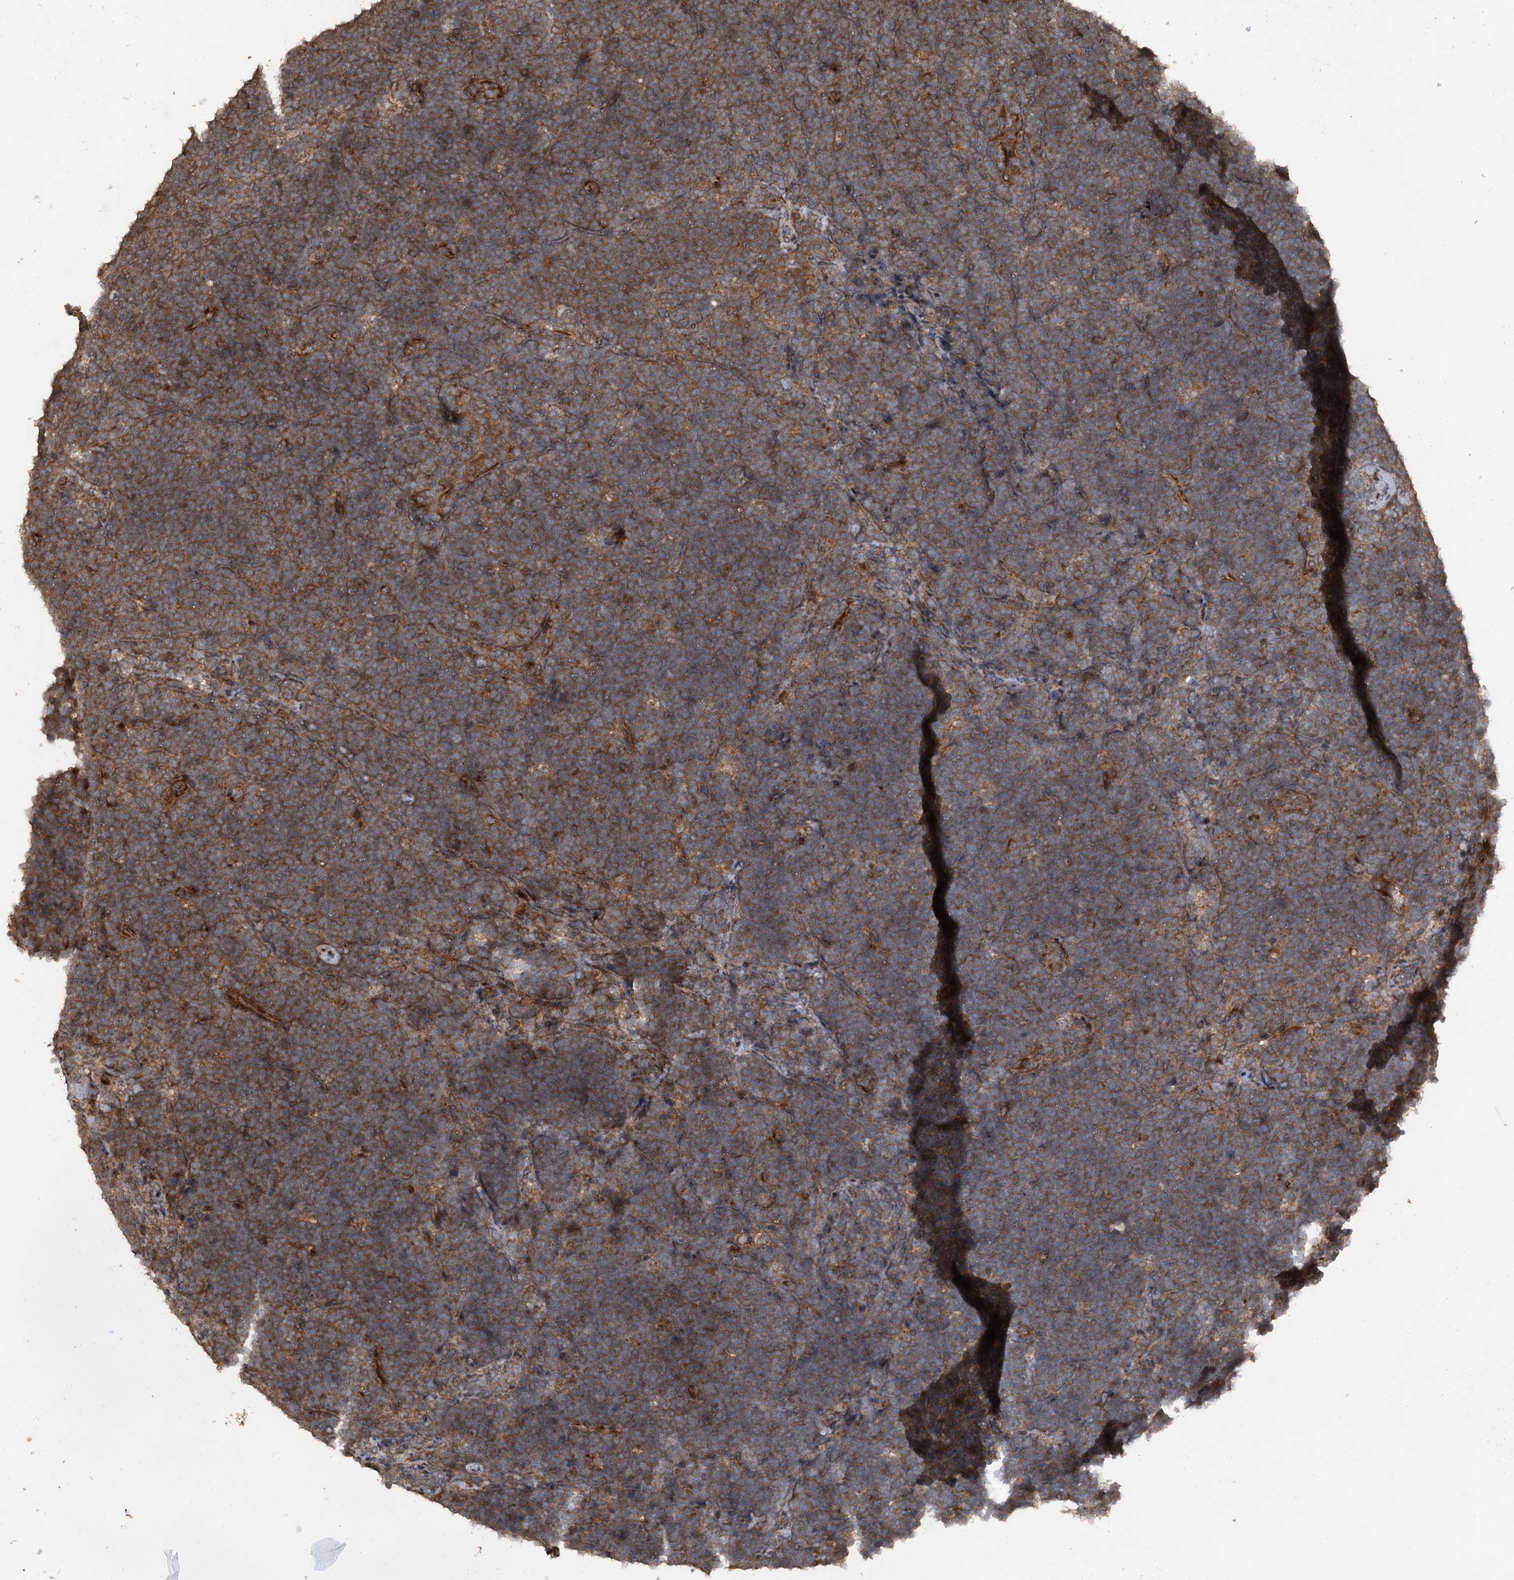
{"staining": {"intensity": "moderate", "quantity": ">75%", "location": "cytoplasmic/membranous"}, "tissue": "lymphoma", "cell_type": "Tumor cells", "image_type": "cancer", "snomed": [{"axis": "morphology", "description": "Malignant lymphoma, non-Hodgkin's type, High grade"}, {"axis": "topography", "description": "Lymph node"}], "caption": "DAB (3,3'-diaminobenzidine) immunohistochemical staining of high-grade malignant lymphoma, non-Hodgkin's type shows moderate cytoplasmic/membranous protein positivity in approximately >75% of tumor cells.", "gene": "ALAS1", "patient": {"sex": "male", "age": 13}}